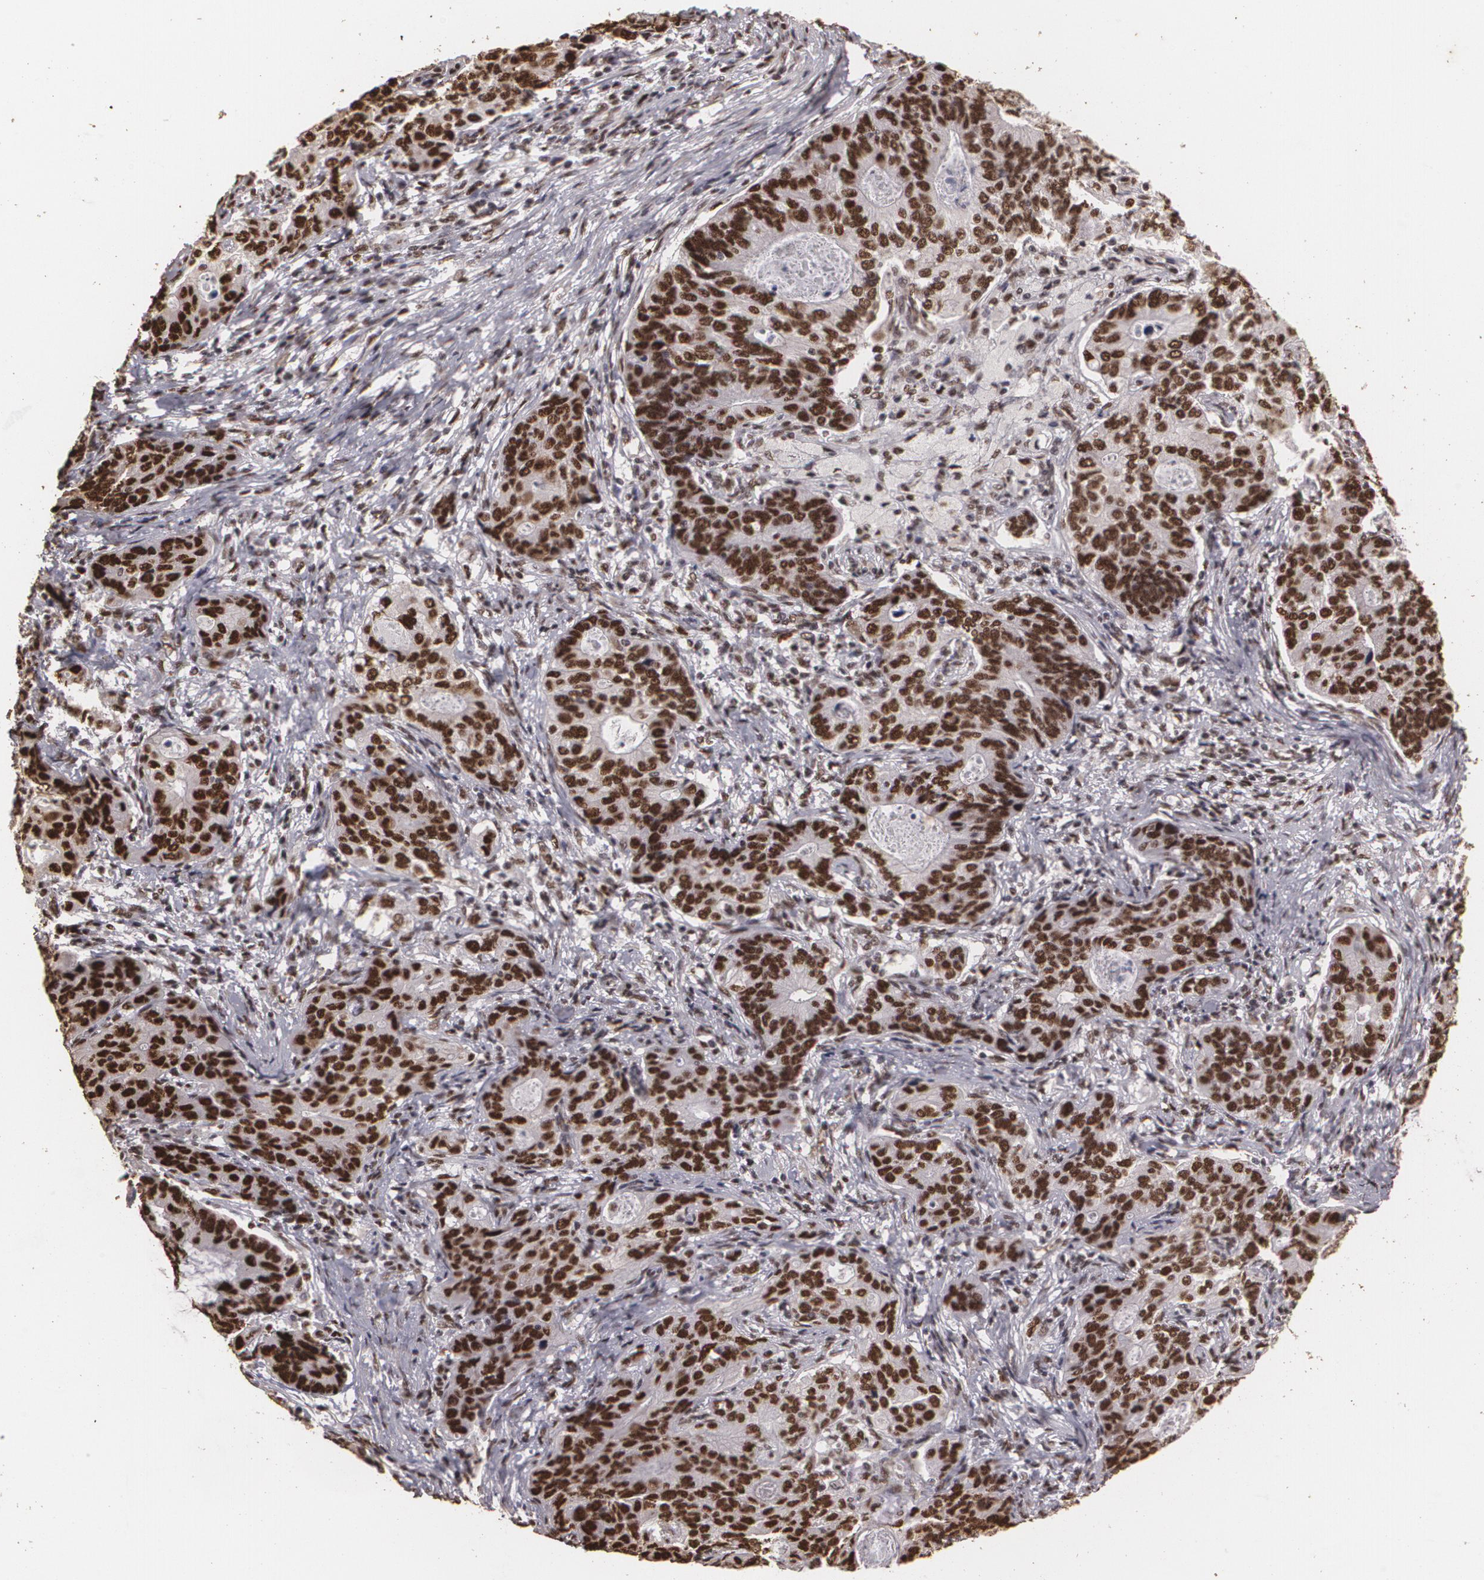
{"staining": {"intensity": "strong", "quantity": ">75%", "location": "cytoplasmic/membranous,nuclear"}, "tissue": "stomach cancer", "cell_type": "Tumor cells", "image_type": "cancer", "snomed": [{"axis": "morphology", "description": "Adenocarcinoma, NOS"}, {"axis": "topography", "description": "Esophagus"}, {"axis": "topography", "description": "Stomach"}], "caption": "Brown immunohistochemical staining in human adenocarcinoma (stomach) reveals strong cytoplasmic/membranous and nuclear staining in about >75% of tumor cells.", "gene": "RCOR1", "patient": {"sex": "male", "age": 74}}